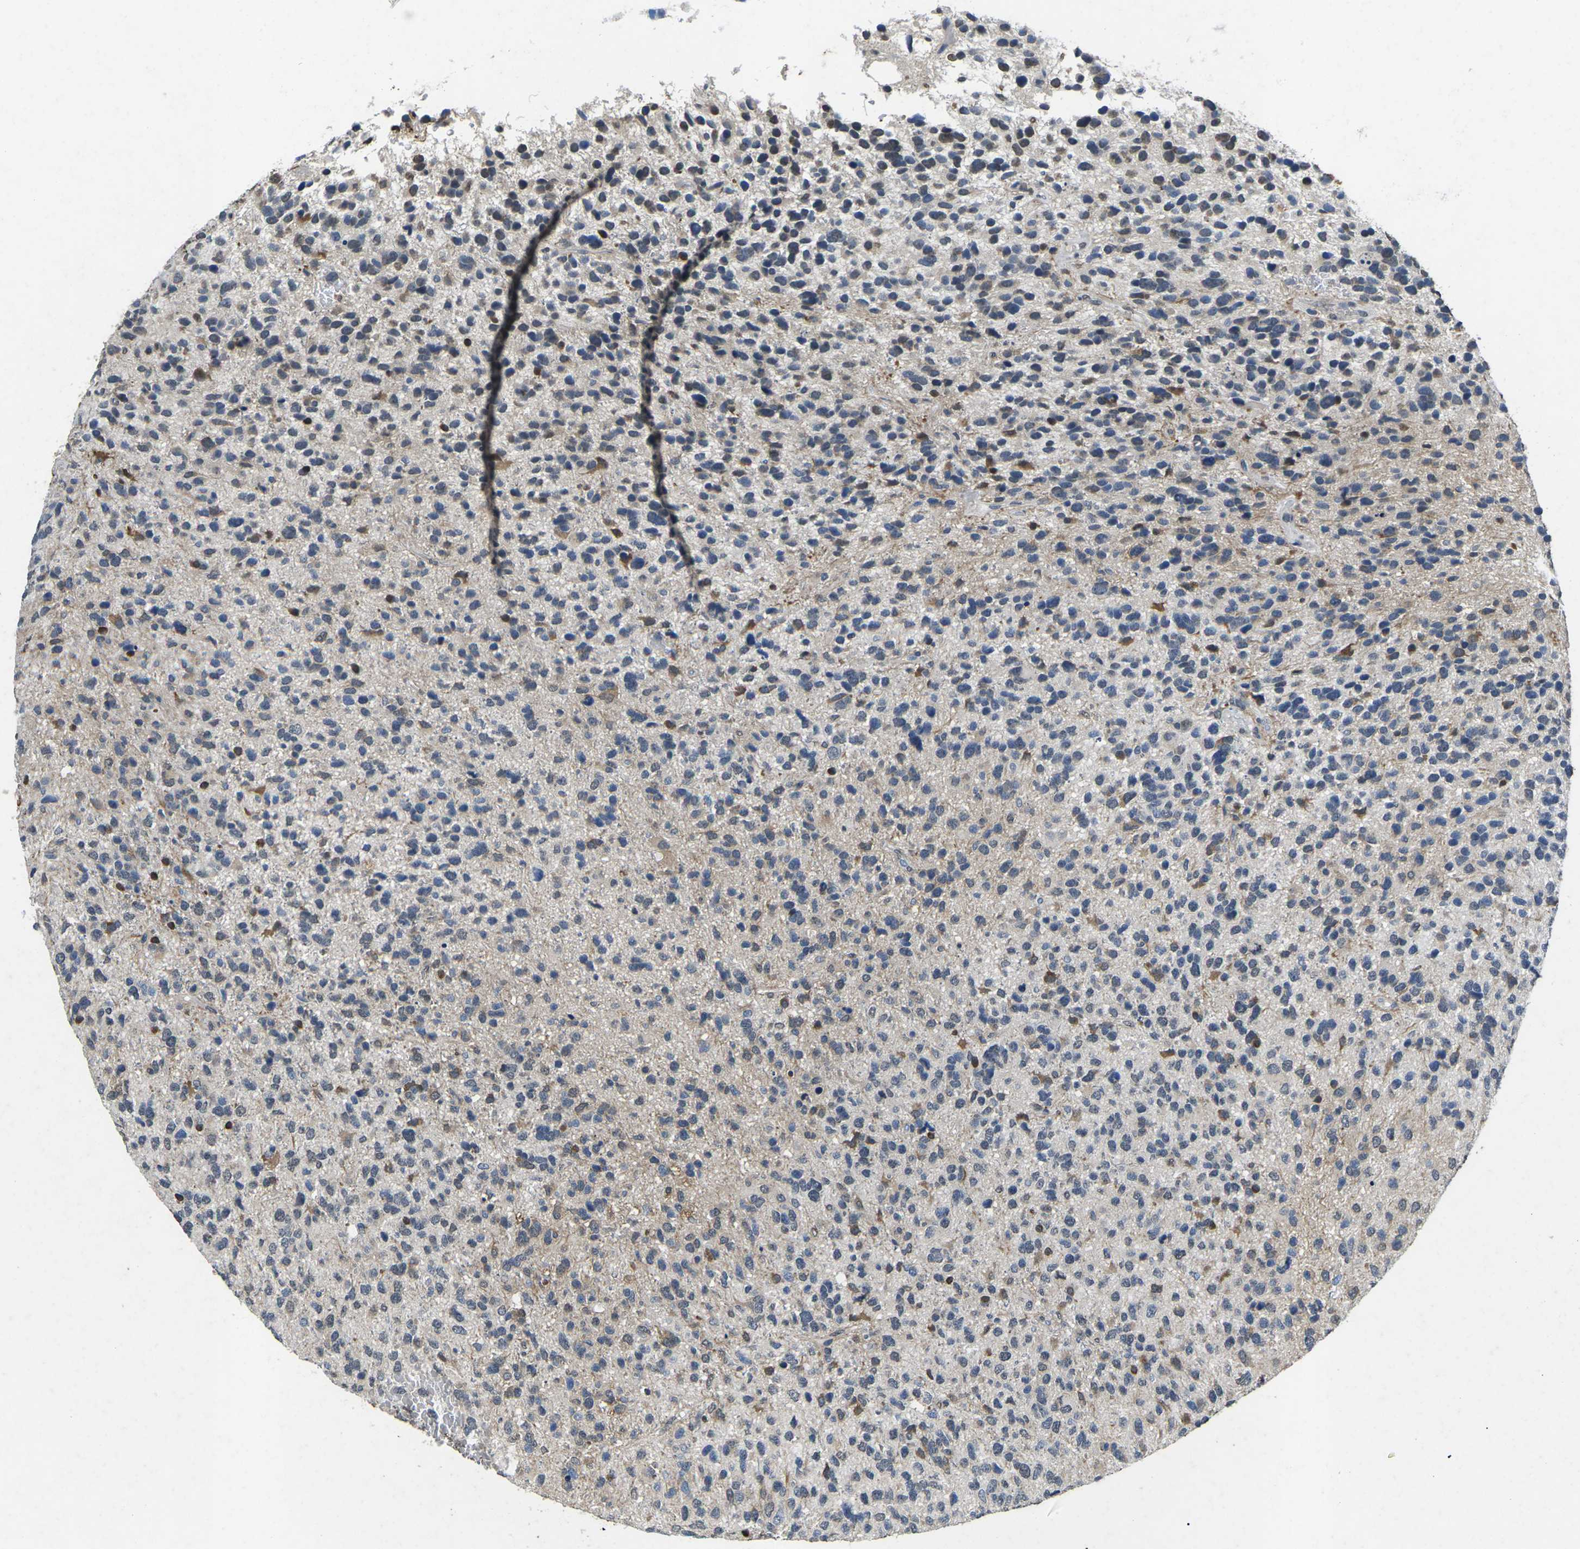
{"staining": {"intensity": "moderate", "quantity": "<25%", "location": "cytoplasmic/membranous,nuclear"}, "tissue": "glioma", "cell_type": "Tumor cells", "image_type": "cancer", "snomed": [{"axis": "morphology", "description": "Glioma, malignant, High grade"}, {"axis": "topography", "description": "Brain"}], "caption": "Protein analysis of glioma tissue displays moderate cytoplasmic/membranous and nuclear staining in about <25% of tumor cells.", "gene": "SCNN1B", "patient": {"sex": "female", "age": 58}}